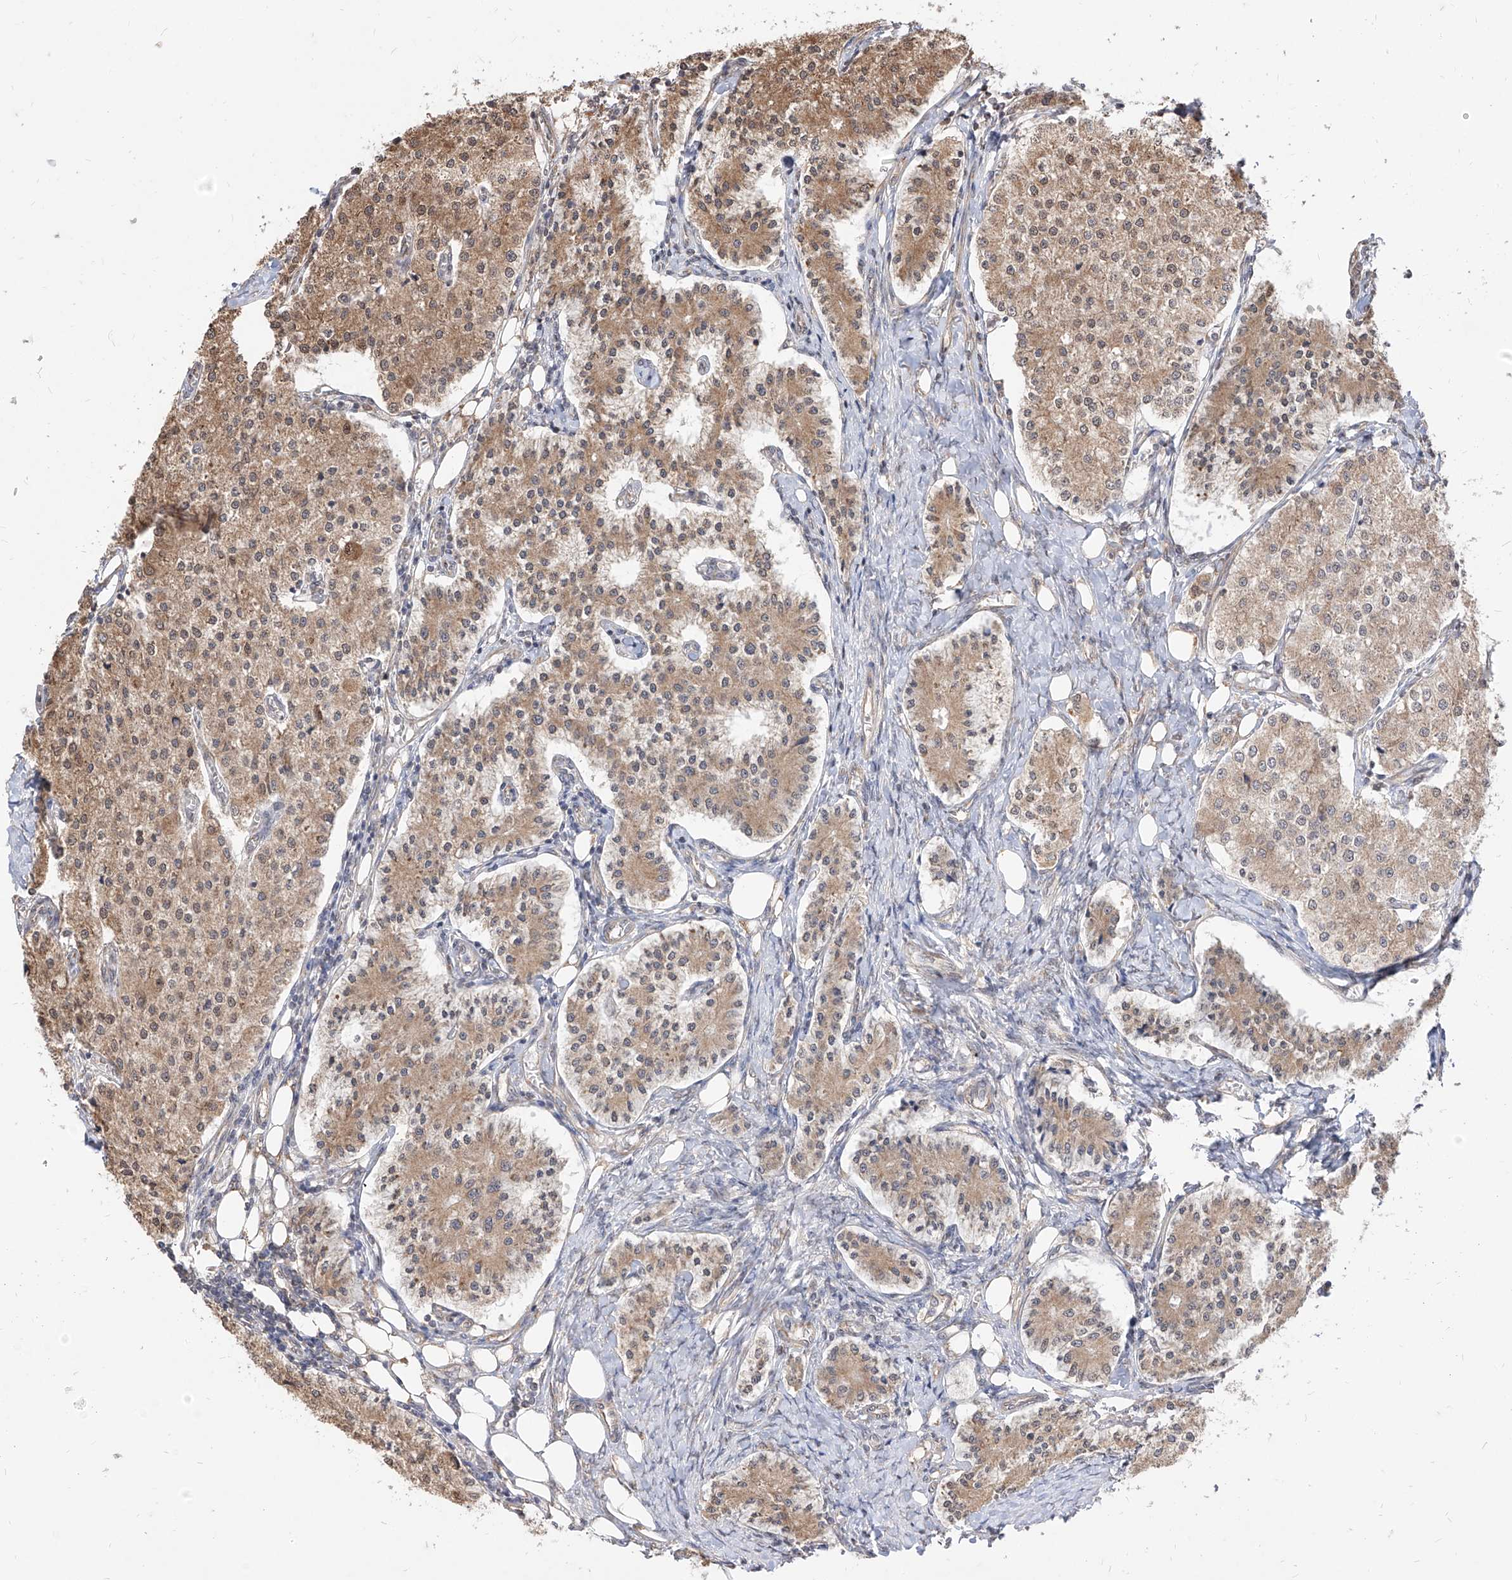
{"staining": {"intensity": "moderate", "quantity": ">75%", "location": "cytoplasmic/membranous,nuclear"}, "tissue": "carcinoid", "cell_type": "Tumor cells", "image_type": "cancer", "snomed": [{"axis": "morphology", "description": "Carcinoid, malignant, NOS"}, {"axis": "topography", "description": "Colon"}], "caption": "About >75% of tumor cells in malignant carcinoid demonstrate moderate cytoplasmic/membranous and nuclear protein positivity as visualized by brown immunohistochemical staining.", "gene": "C8orf82", "patient": {"sex": "female", "age": 52}}